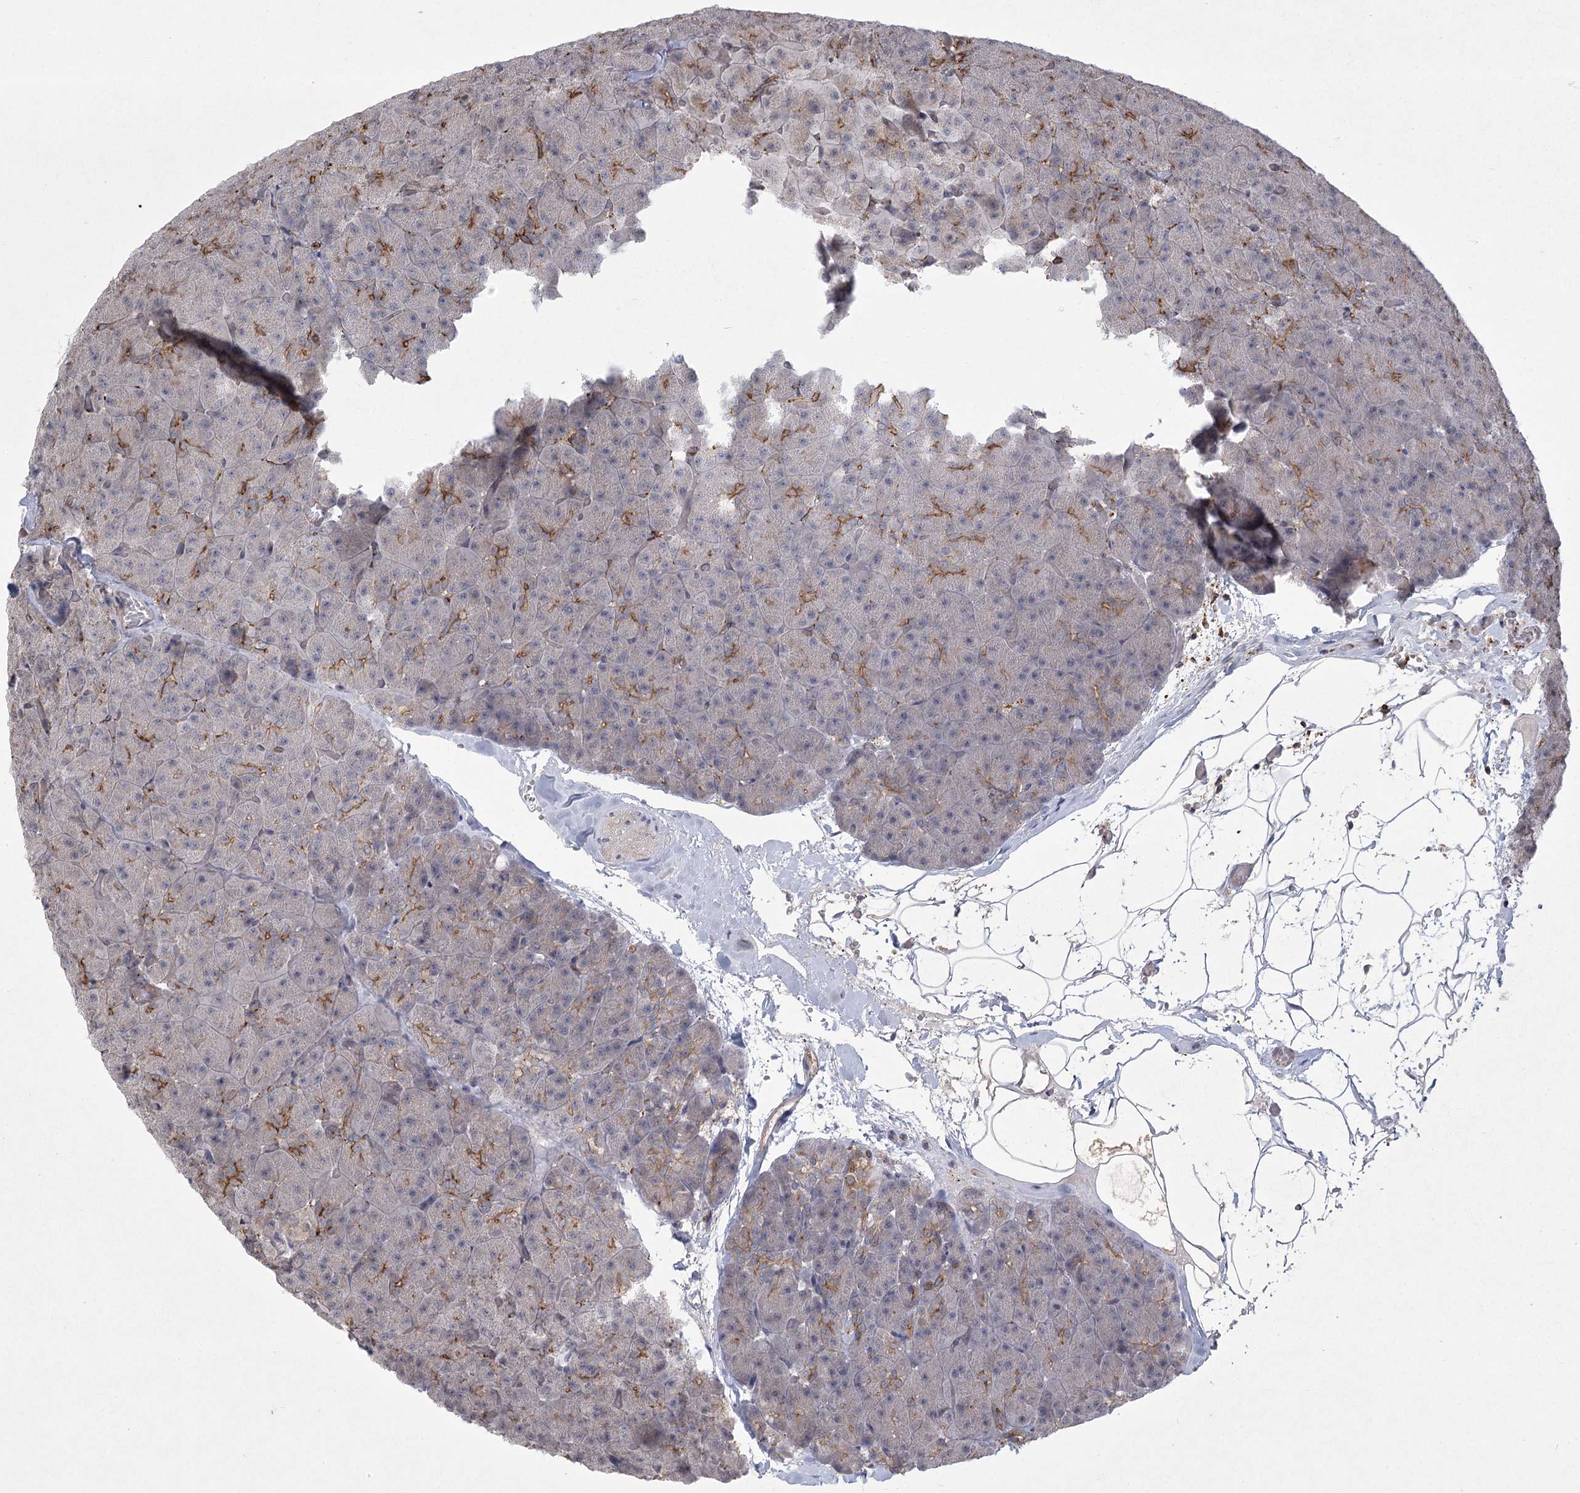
{"staining": {"intensity": "moderate", "quantity": "<25%", "location": "cytoplasmic/membranous"}, "tissue": "pancreas", "cell_type": "Exocrine glandular cells", "image_type": "normal", "snomed": [{"axis": "morphology", "description": "Normal tissue, NOS"}, {"axis": "topography", "description": "Pancreas"}], "caption": "Protein expression by IHC reveals moderate cytoplasmic/membranous positivity in about <25% of exocrine glandular cells in benign pancreas.", "gene": "MEPE", "patient": {"sex": "male", "age": 36}}